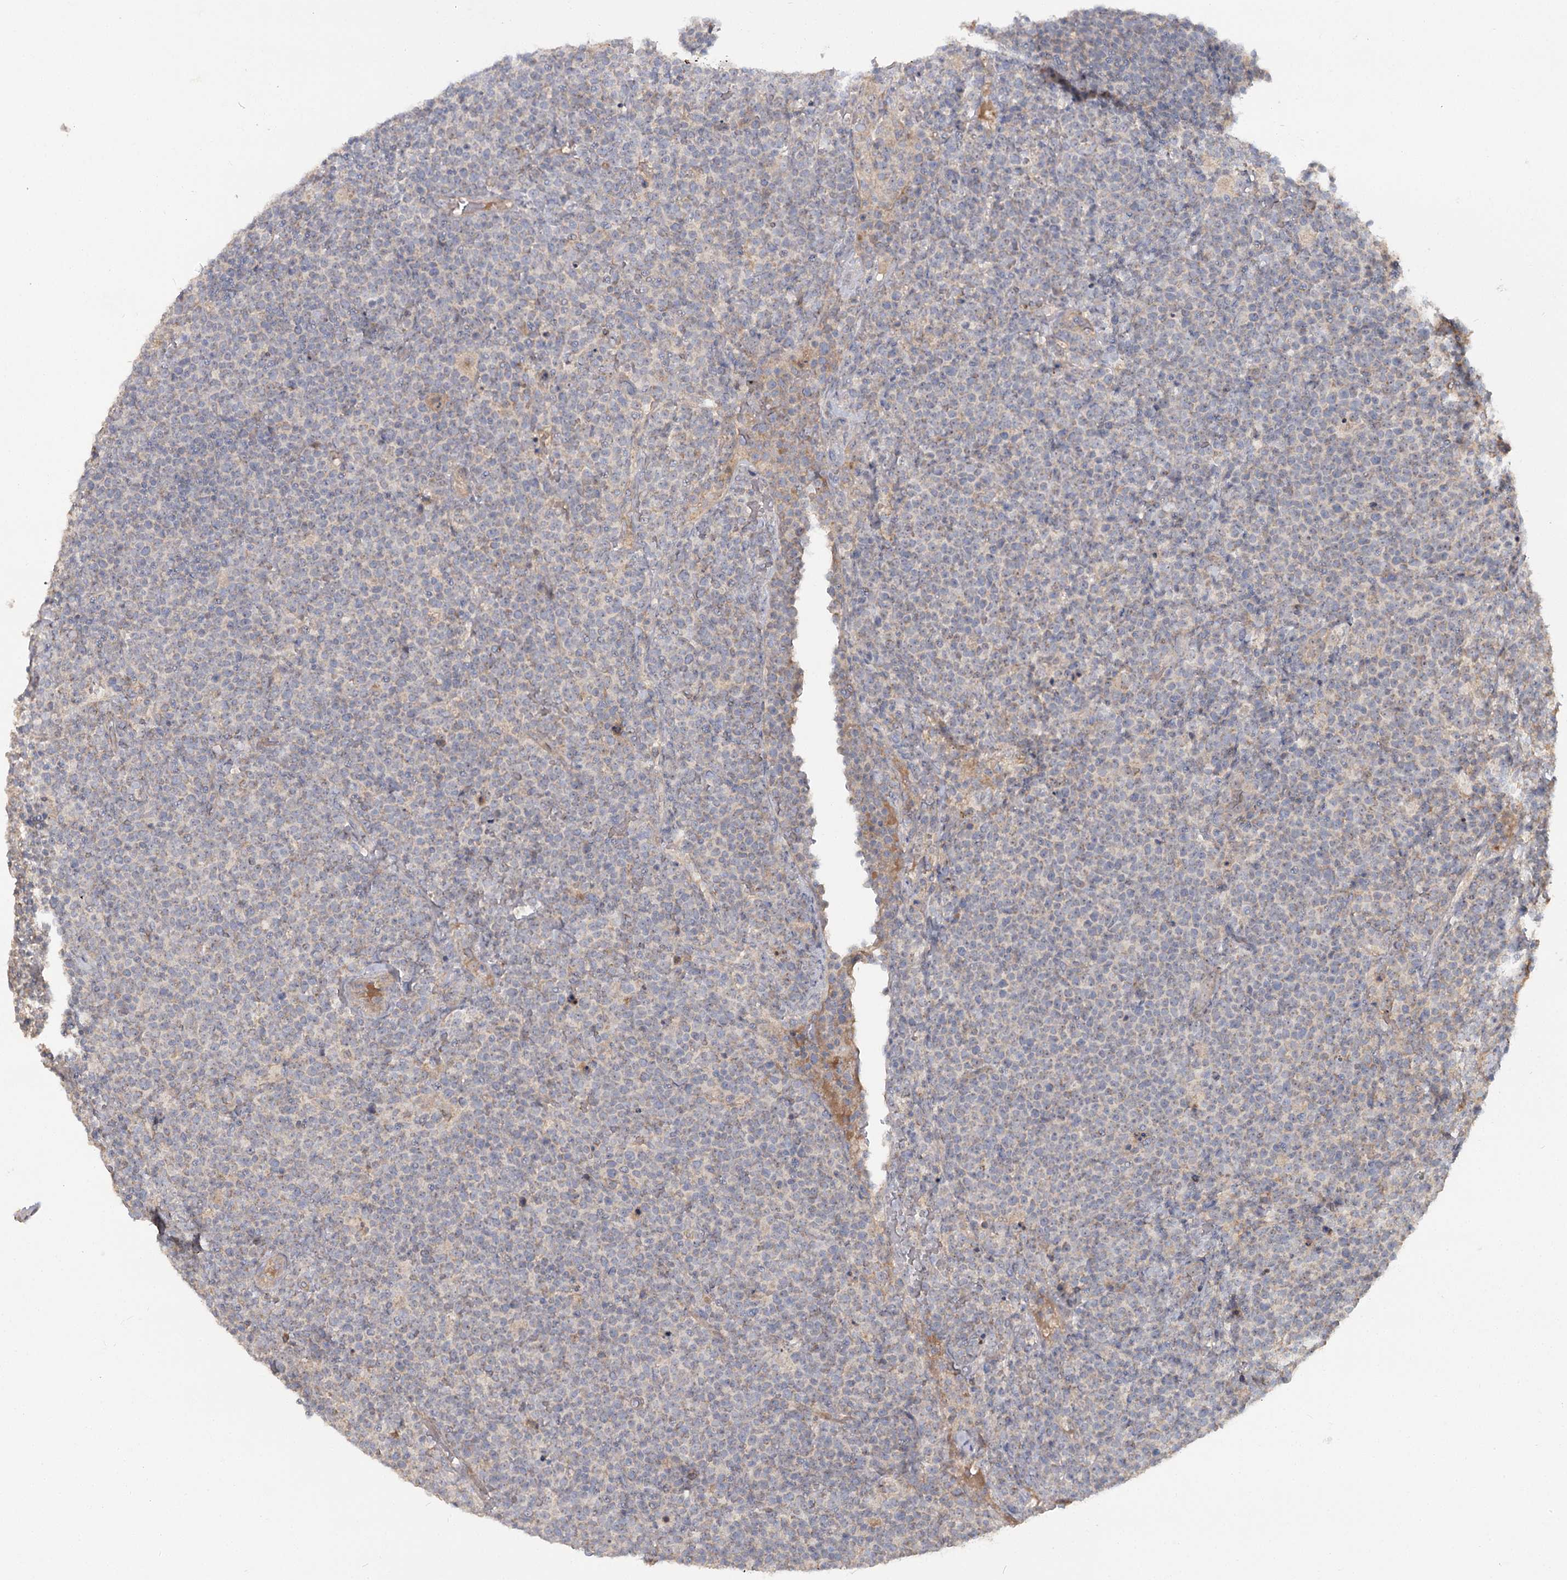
{"staining": {"intensity": "negative", "quantity": "none", "location": "none"}, "tissue": "lymphoma", "cell_type": "Tumor cells", "image_type": "cancer", "snomed": [{"axis": "morphology", "description": "Malignant lymphoma, non-Hodgkin's type, High grade"}, {"axis": "topography", "description": "Lymph node"}], "caption": "This micrograph is of lymphoma stained with IHC to label a protein in brown with the nuclei are counter-stained blue. There is no staining in tumor cells. (Brightfield microscopy of DAB (3,3'-diaminobenzidine) immunohistochemistry at high magnification).", "gene": "ANGPTL5", "patient": {"sex": "male", "age": 61}}